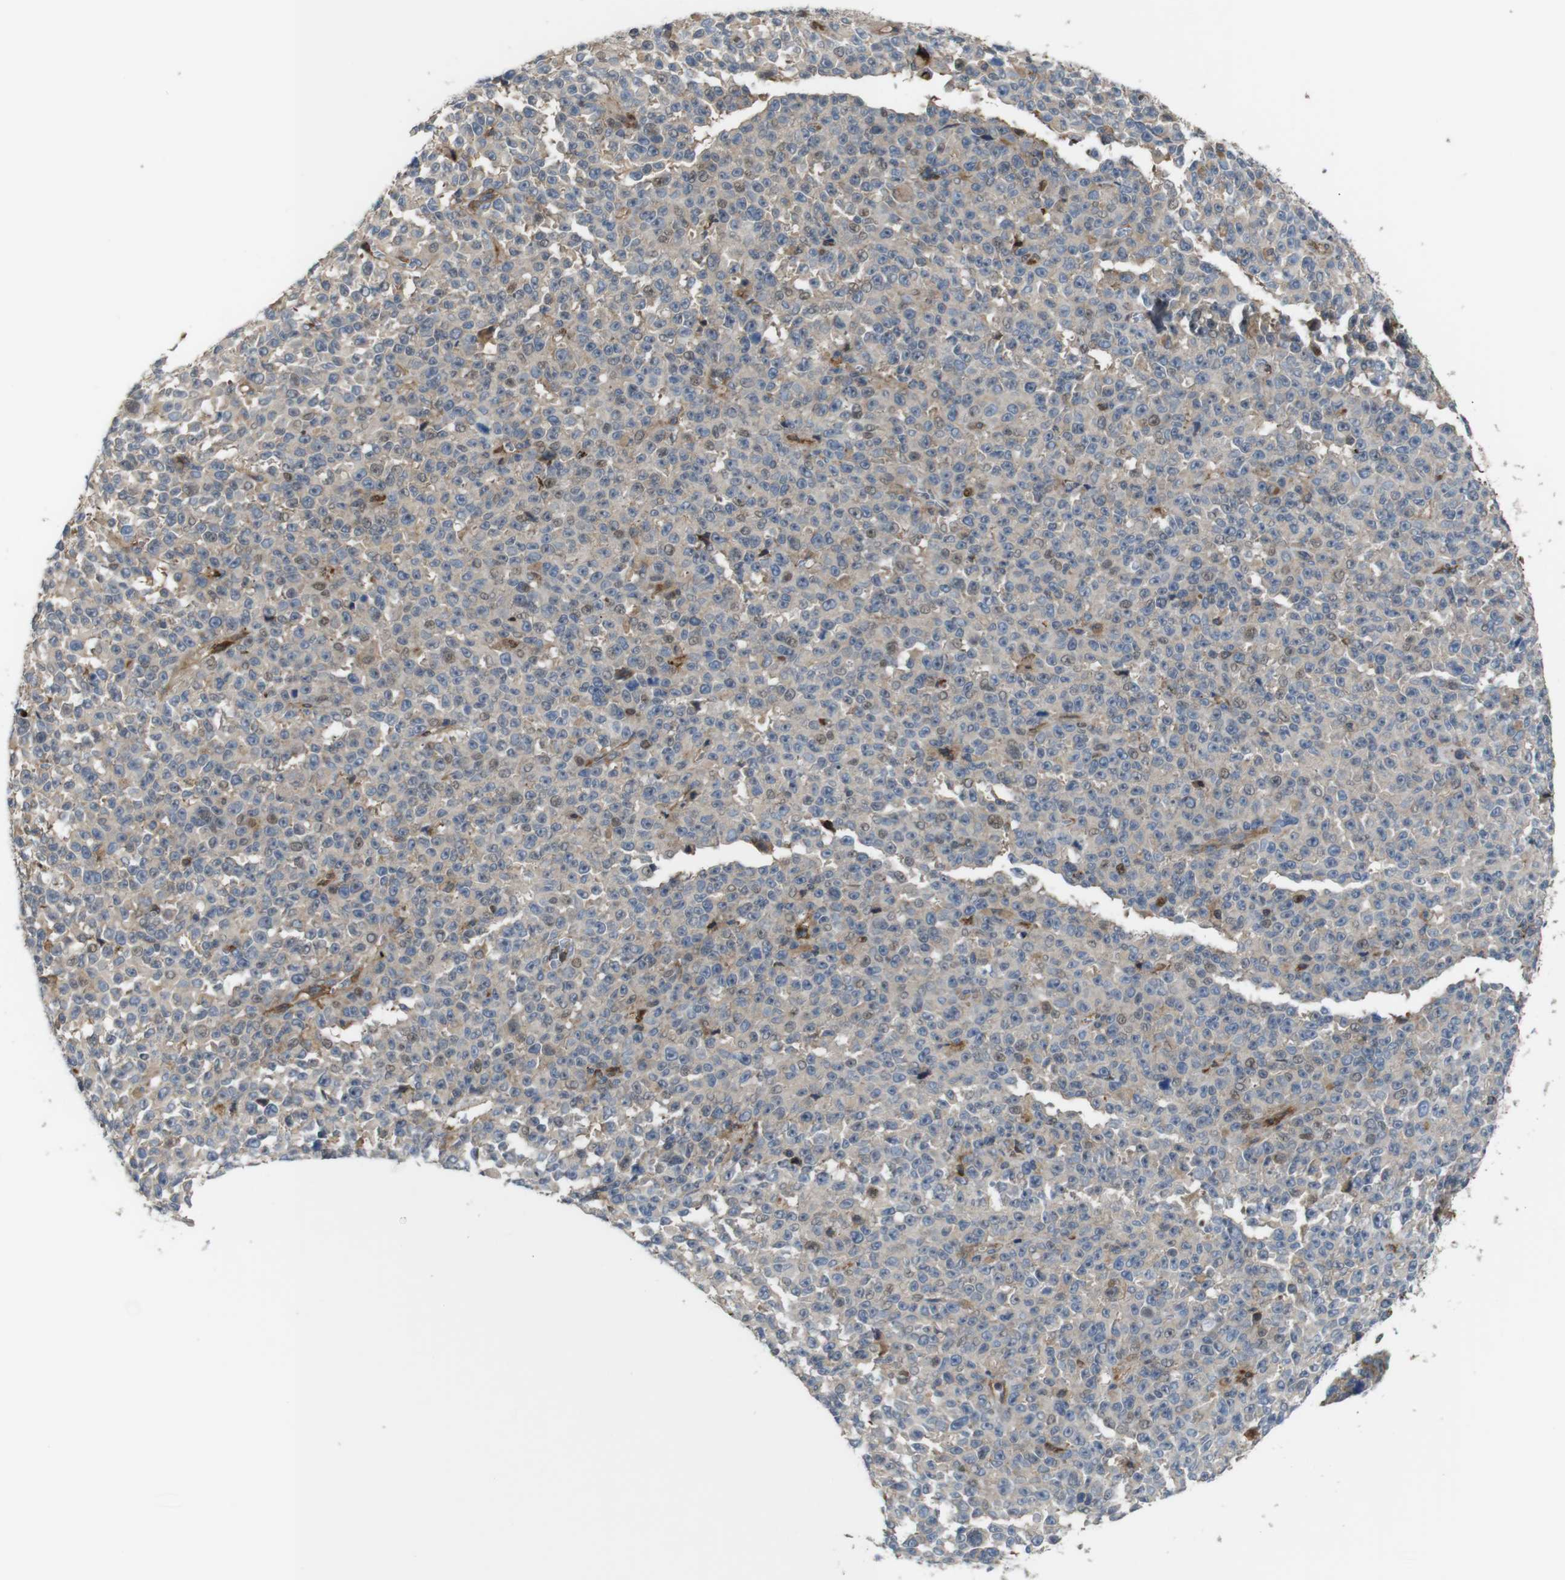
{"staining": {"intensity": "weak", "quantity": ">75%", "location": "cytoplasmic/membranous,nuclear"}, "tissue": "melanoma", "cell_type": "Tumor cells", "image_type": "cancer", "snomed": [{"axis": "morphology", "description": "Malignant melanoma, NOS"}, {"axis": "topography", "description": "Skin"}], "caption": "Immunohistochemical staining of melanoma demonstrates low levels of weak cytoplasmic/membranous and nuclear protein positivity in approximately >75% of tumor cells. The staining was performed using DAB to visualize the protein expression in brown, while the nuclei were stained in blue with hematoxylin (Magnification: 20x).", "gene": "PCOLCE2", "patient": {"sex": "female", "age": 82}}